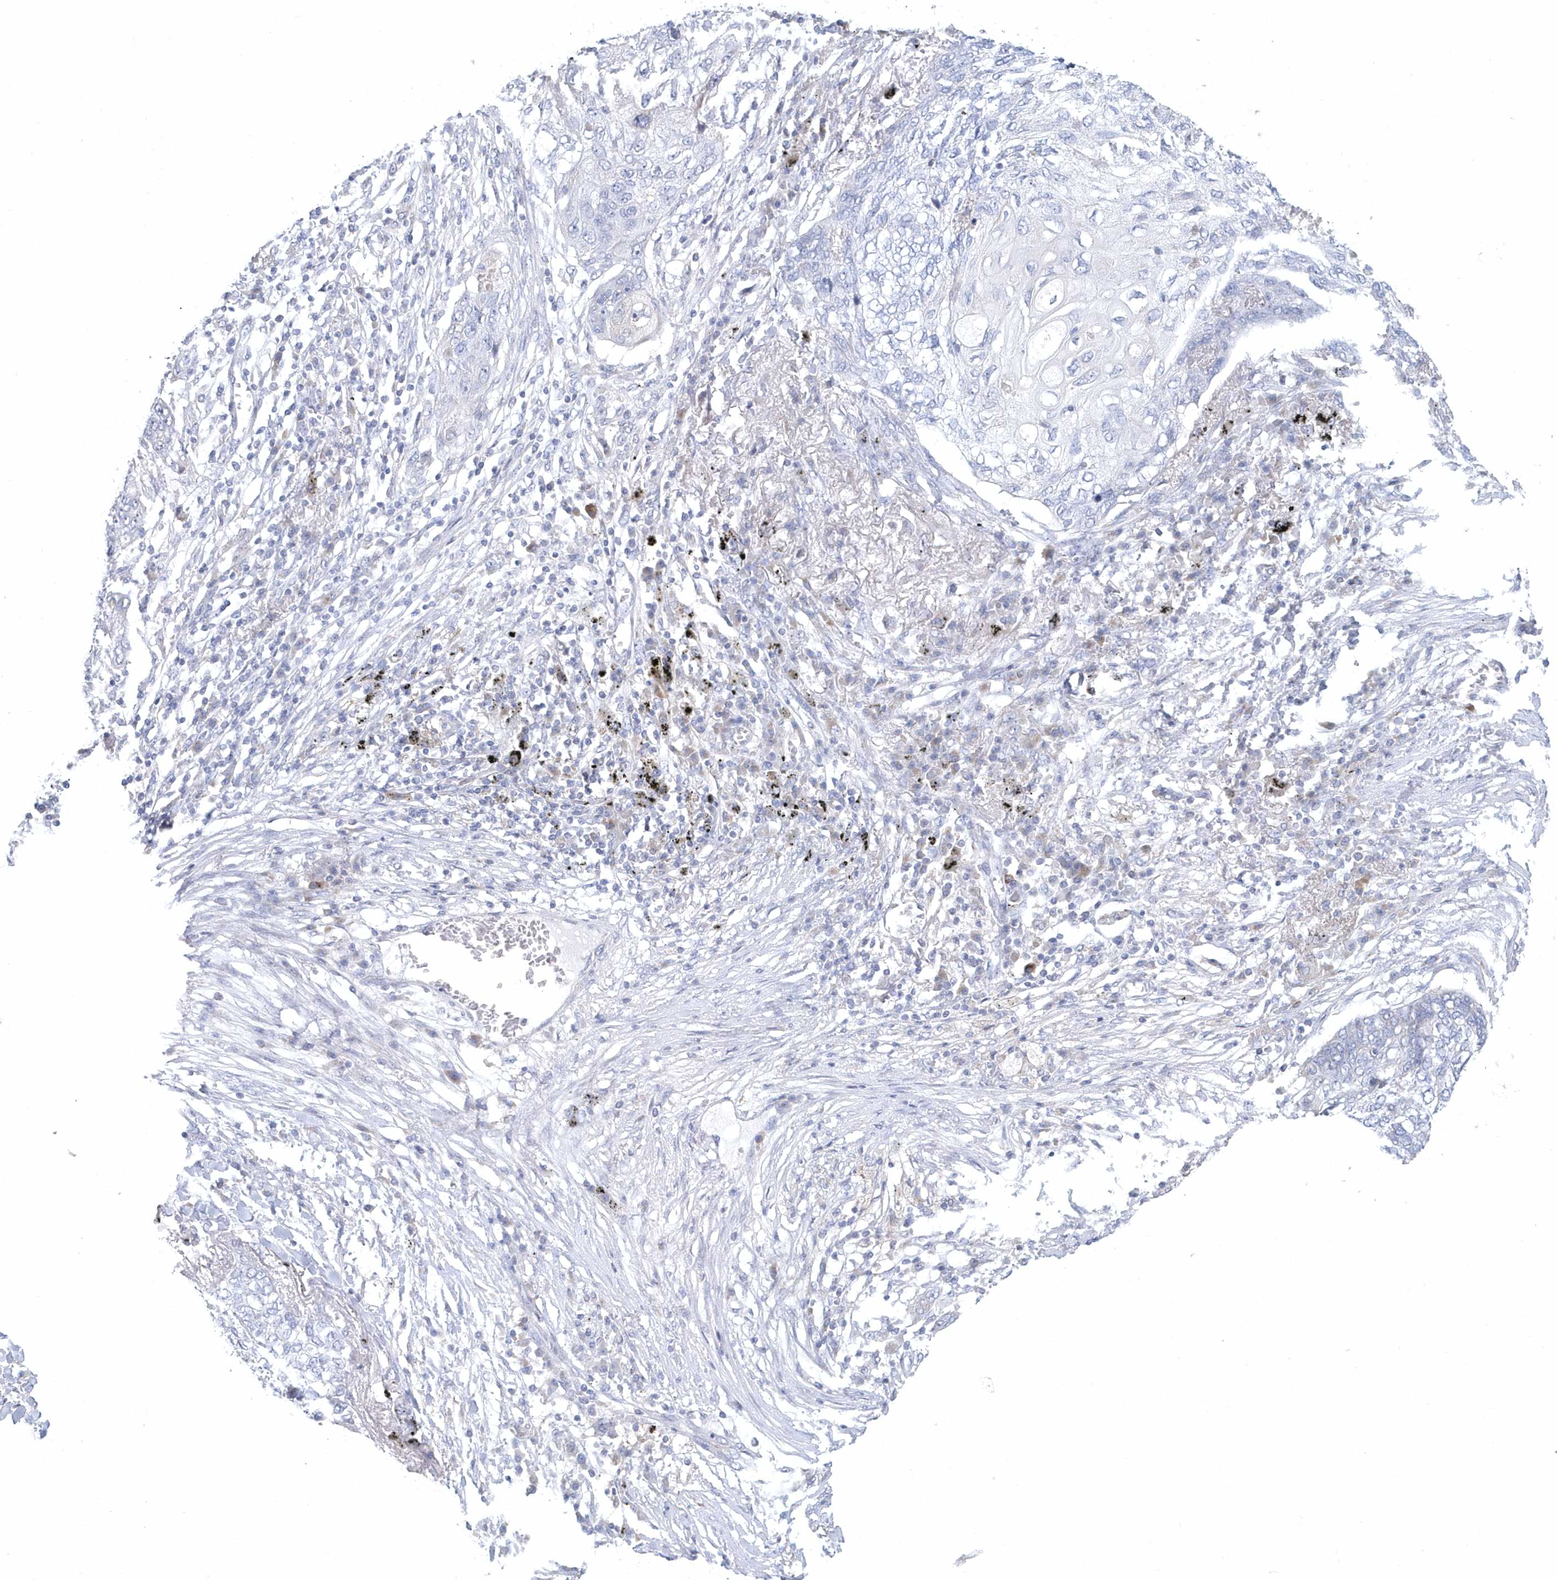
{"staining": {"intensity": "negative", "quantity": "none", "location": "none"}, "tissue": "lung cancer", "cell_type": "Tumor cells", "image_type": "cancer", "snomed": [{"axis": "morphology", "description": "Squamous cell carcinoma, NOS"}, {"axis": "topography", "description": "Lung"}], "caption": "The IHC micrograph has no significant staining in tumor cells of lung cancer (squamous cell carcinoma) tissue. (DAB (3,3'-diaminobenzidine) IHC, high magnification).", "gene": "NIPAL1", "patient": {"sex": "female", "age": 63}}